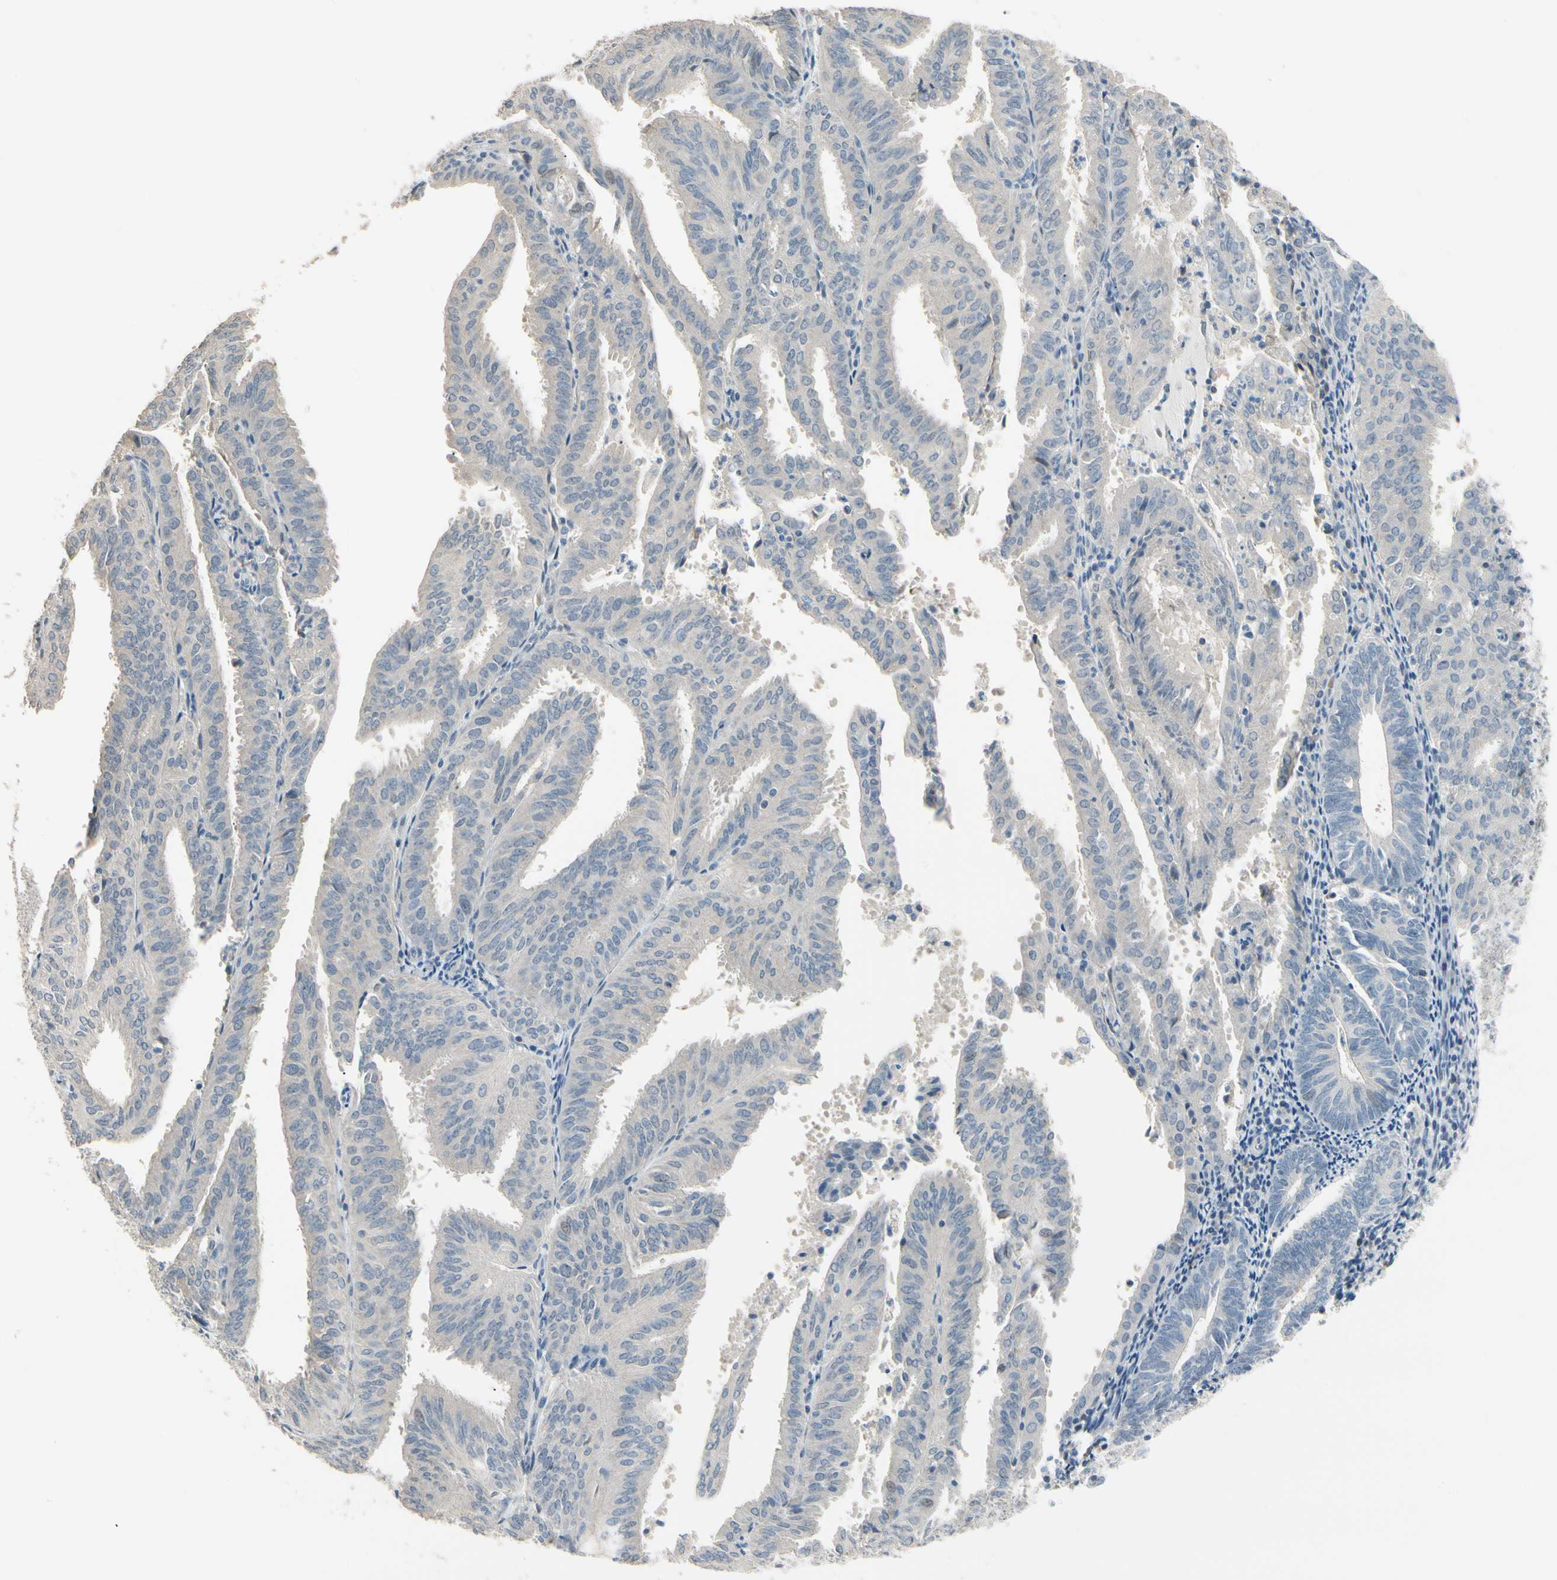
{"staining": {"intensity": "negative", "quantity": "none", "location": "none"}, "tissue": "endometrial cancer", "cell_type": "Tumor cells", "image_type": "cancer", "snomed": [{"axis": "morphology", "description": "Adenocarcinoma, NOS"}, {"axis": "topography", "description": "Uterus"}], "caption": "Immunohistochemical staining of human endometrial adenocarcinoma shows no significant staining in tumor cells.", "gene": "GNE", "patient": {"sex": "female", "age": 60}}